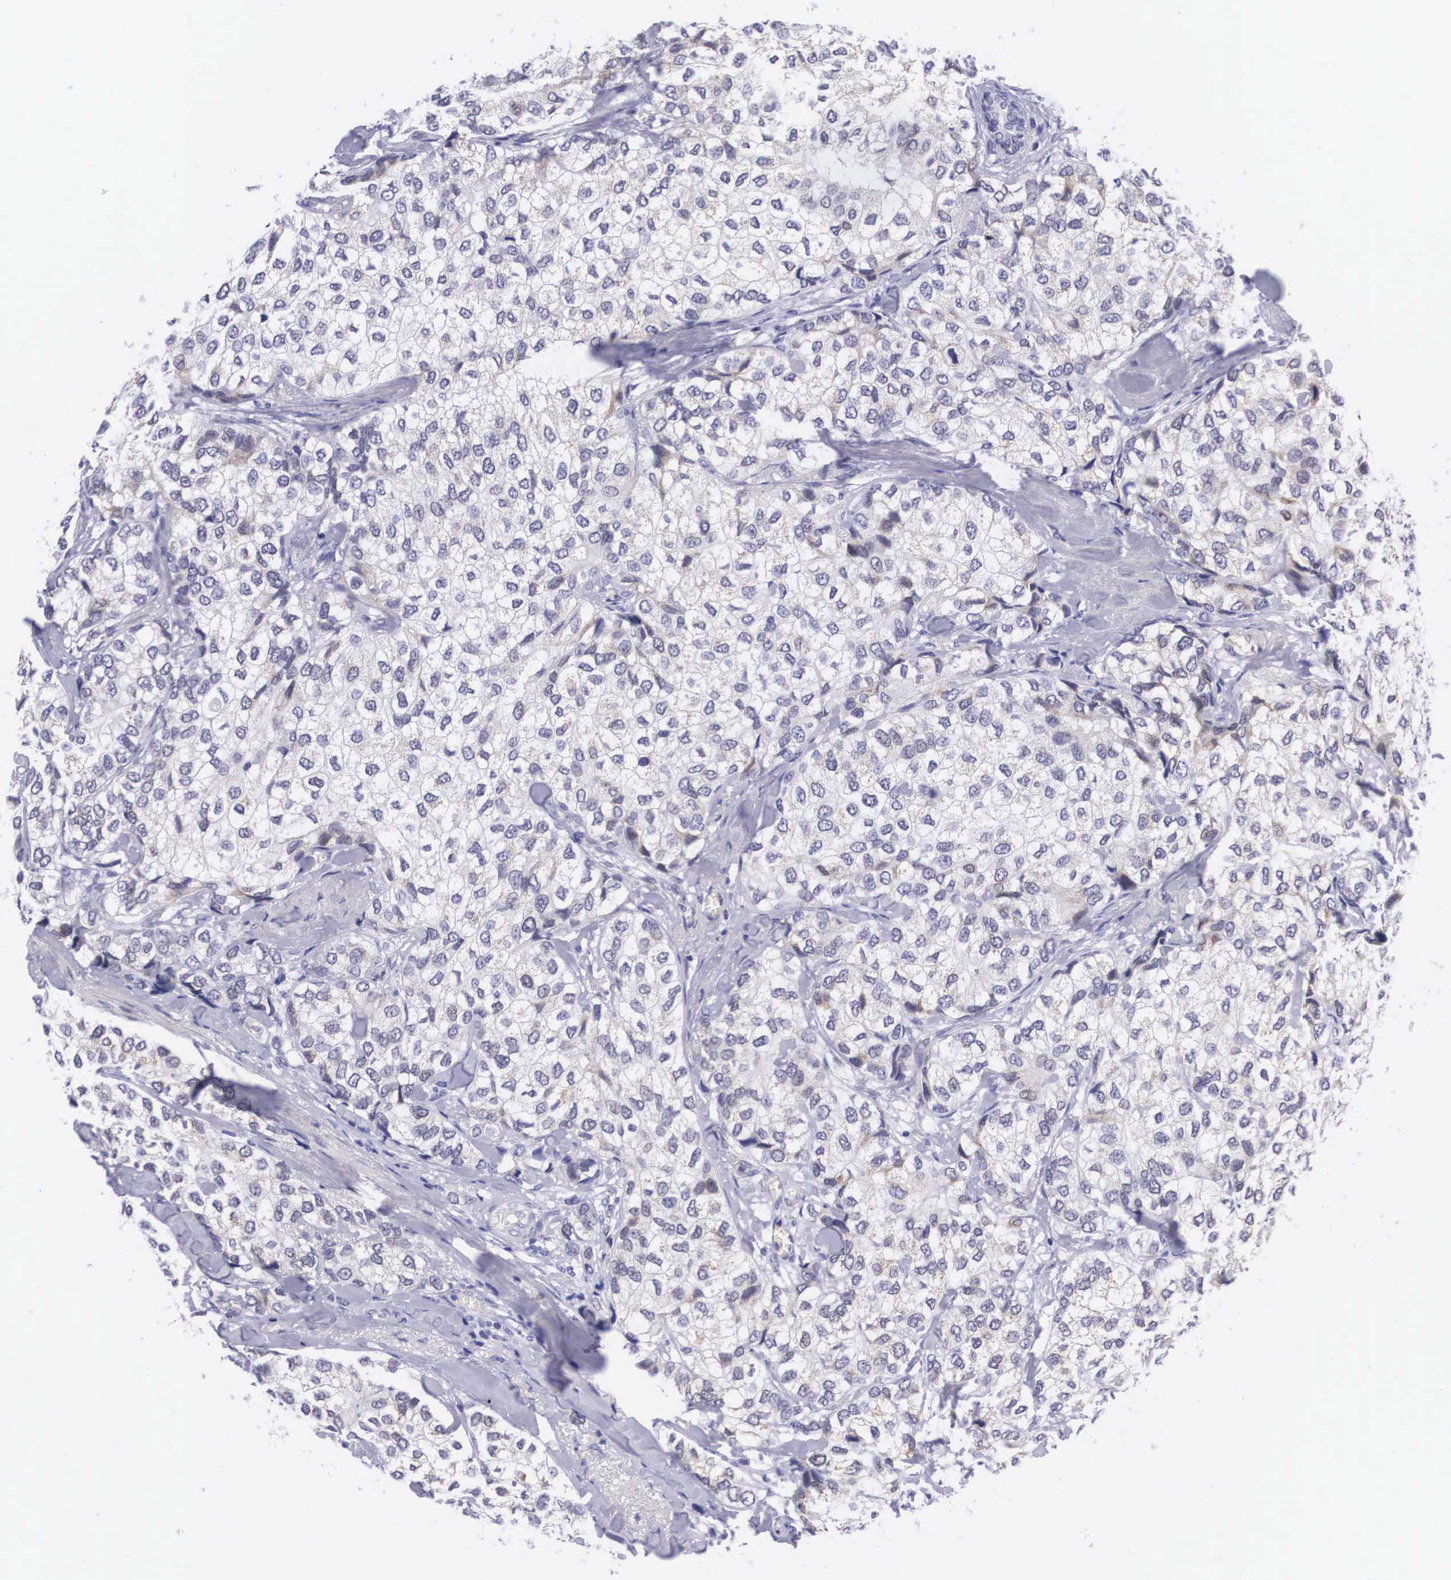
{"staining": {"intensity": "weak", "quantity": "<25%", "location": "cytoplasmic/membranous"}, "tissue": "breast cancer", "cell_type": "Tumor cells", "image_type": "cancer", "snomed": [{"axis": "morphology", "description": "Duct carcinoma"}, {"axis": "topography", "description": "Breast"}], "caption": "IHC image of human breast cancer stained for a protein (brown), which shows no expression in tumor cells.", "gene": "SOX11", "patient": {"sex": "female", "age": 68}}